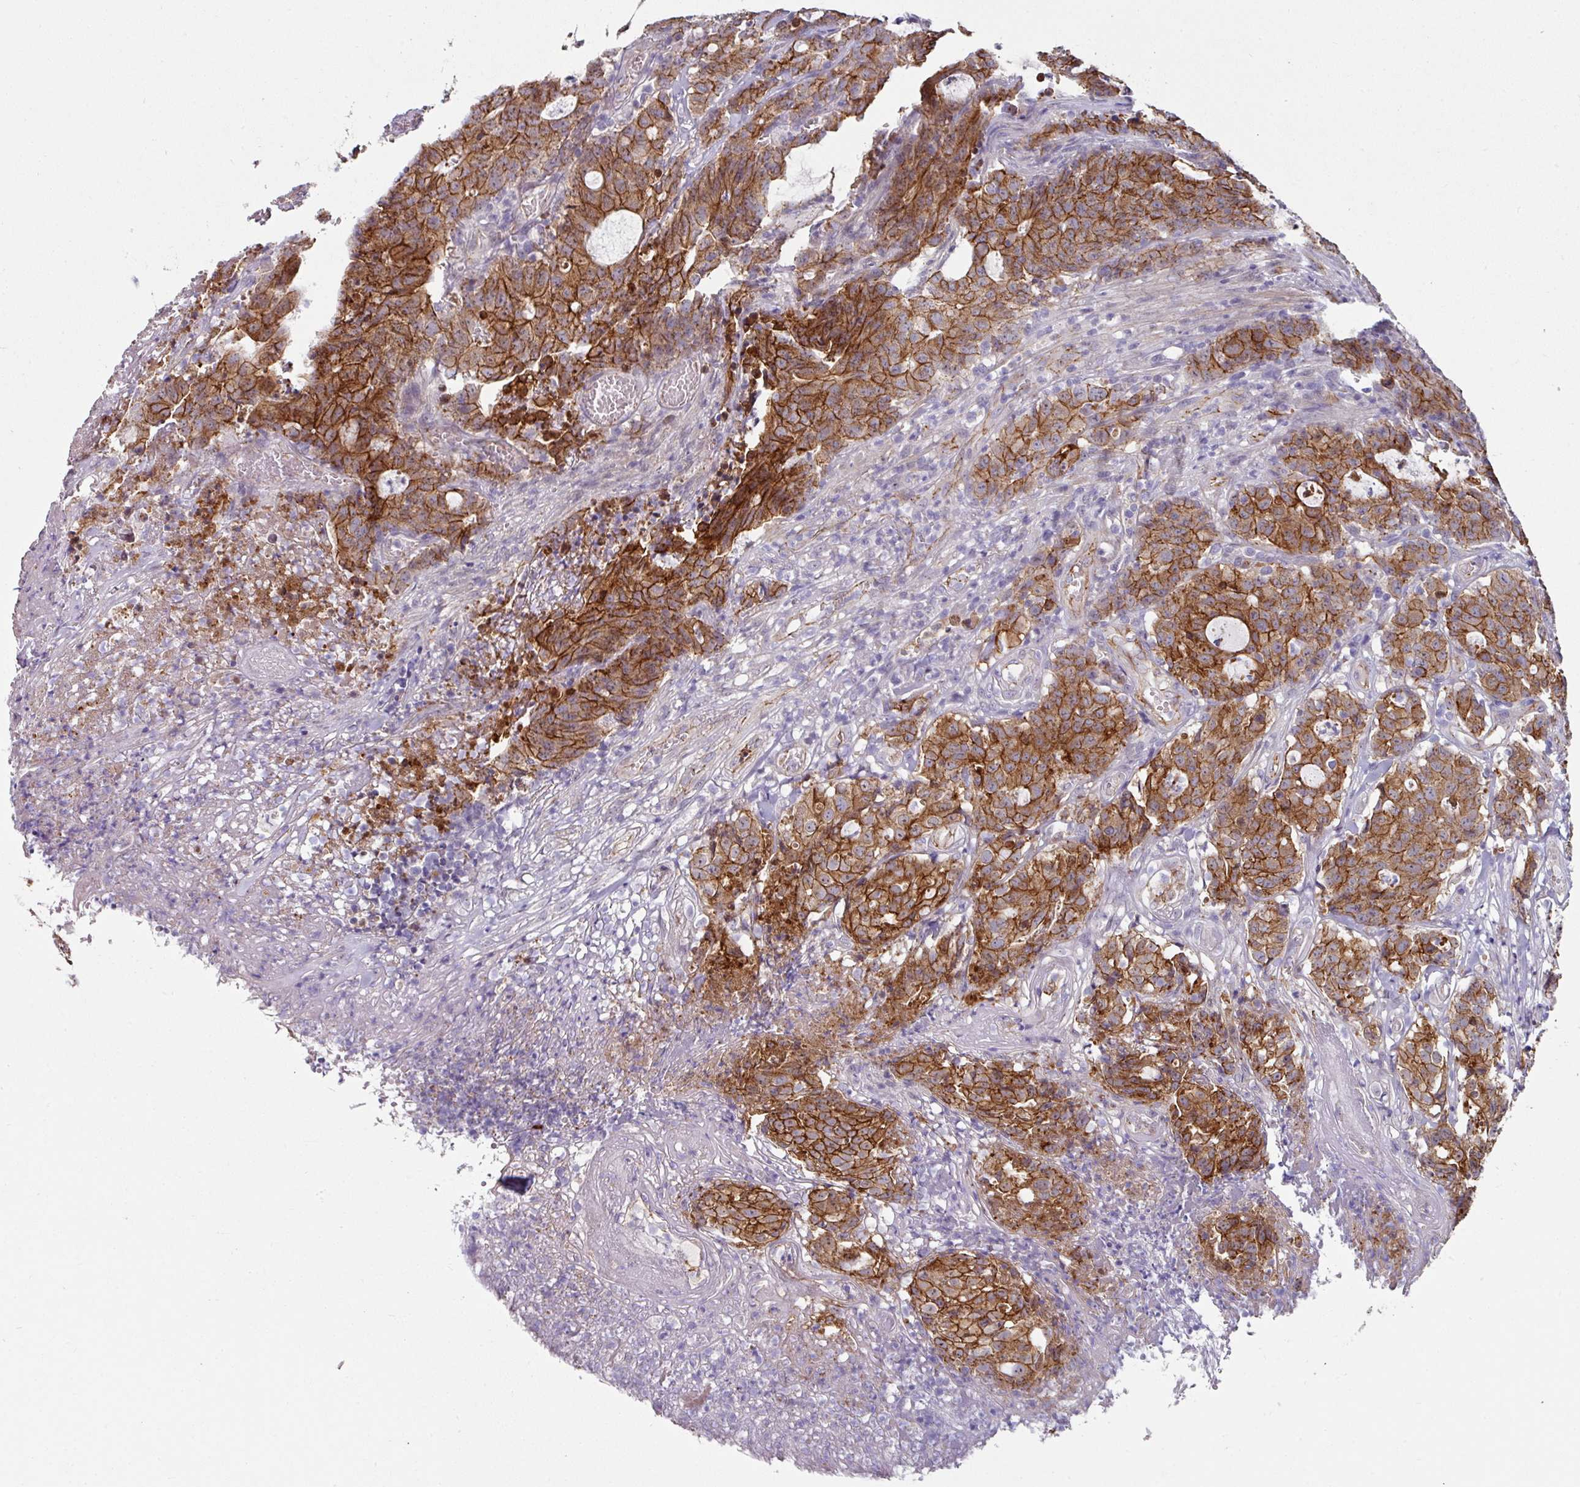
{"staining": {"intensity": "strong", "quantity": ">75%", "location": "cytoplasmic/membranous"}, "tissue": "colorectal cancer", "cell_type": "Tumor cells", "image_type": "cancer", "snomed": [{"axis": "morphology", "description": "Adenocarcinoma, NOS"}, {"axis": "topography", "description": "Colon"}], "caption": "A brown stain highlights strong cytoplasmic/membranous expression of a protein in colorectal cancer tumor cells. (Brightfield microscopy of DAB IHC at high magnification).", "gene": "JUP", "patient": {"sex": "male", "age": 83}}